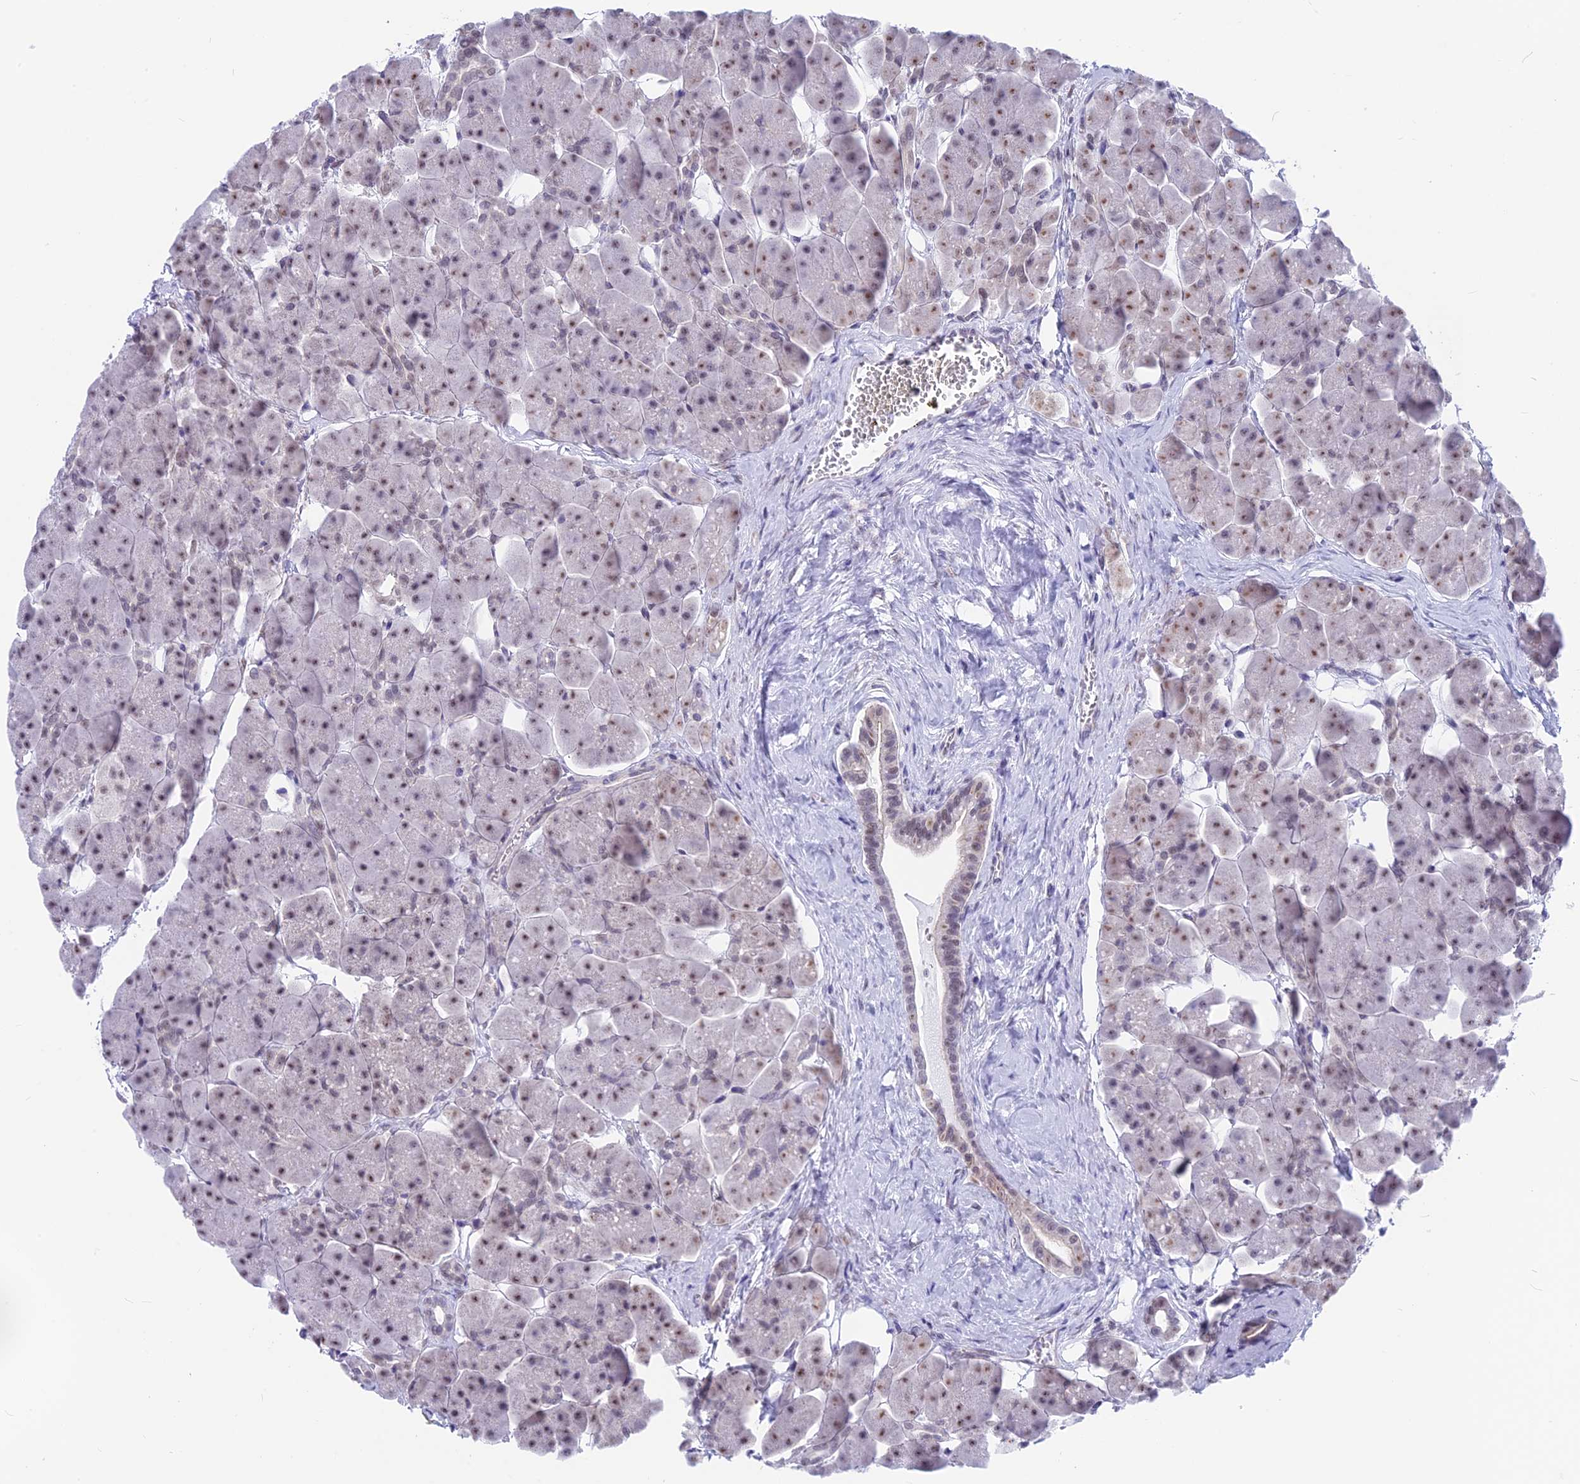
{"staining": {"intensity": "moderate", "quantity": "25%-75%", "location": "nuclear"}, "tissue": "pancreas", "cell_type": "Exocrine glandular cells", "image_type": "normal", "snomed": [{"axis": "morphology", "description": "Normal tissue, NOS"}, {"axis": "topography", "description": "Pancreas"}], "caption": "Pancreas stained with a brown dye displays moderate nuclear positive staining in approximately 25%-75% of exocrine glandular cells.", "gene": "SRSF5", "patient": {"sex": "male", "age": 66}}